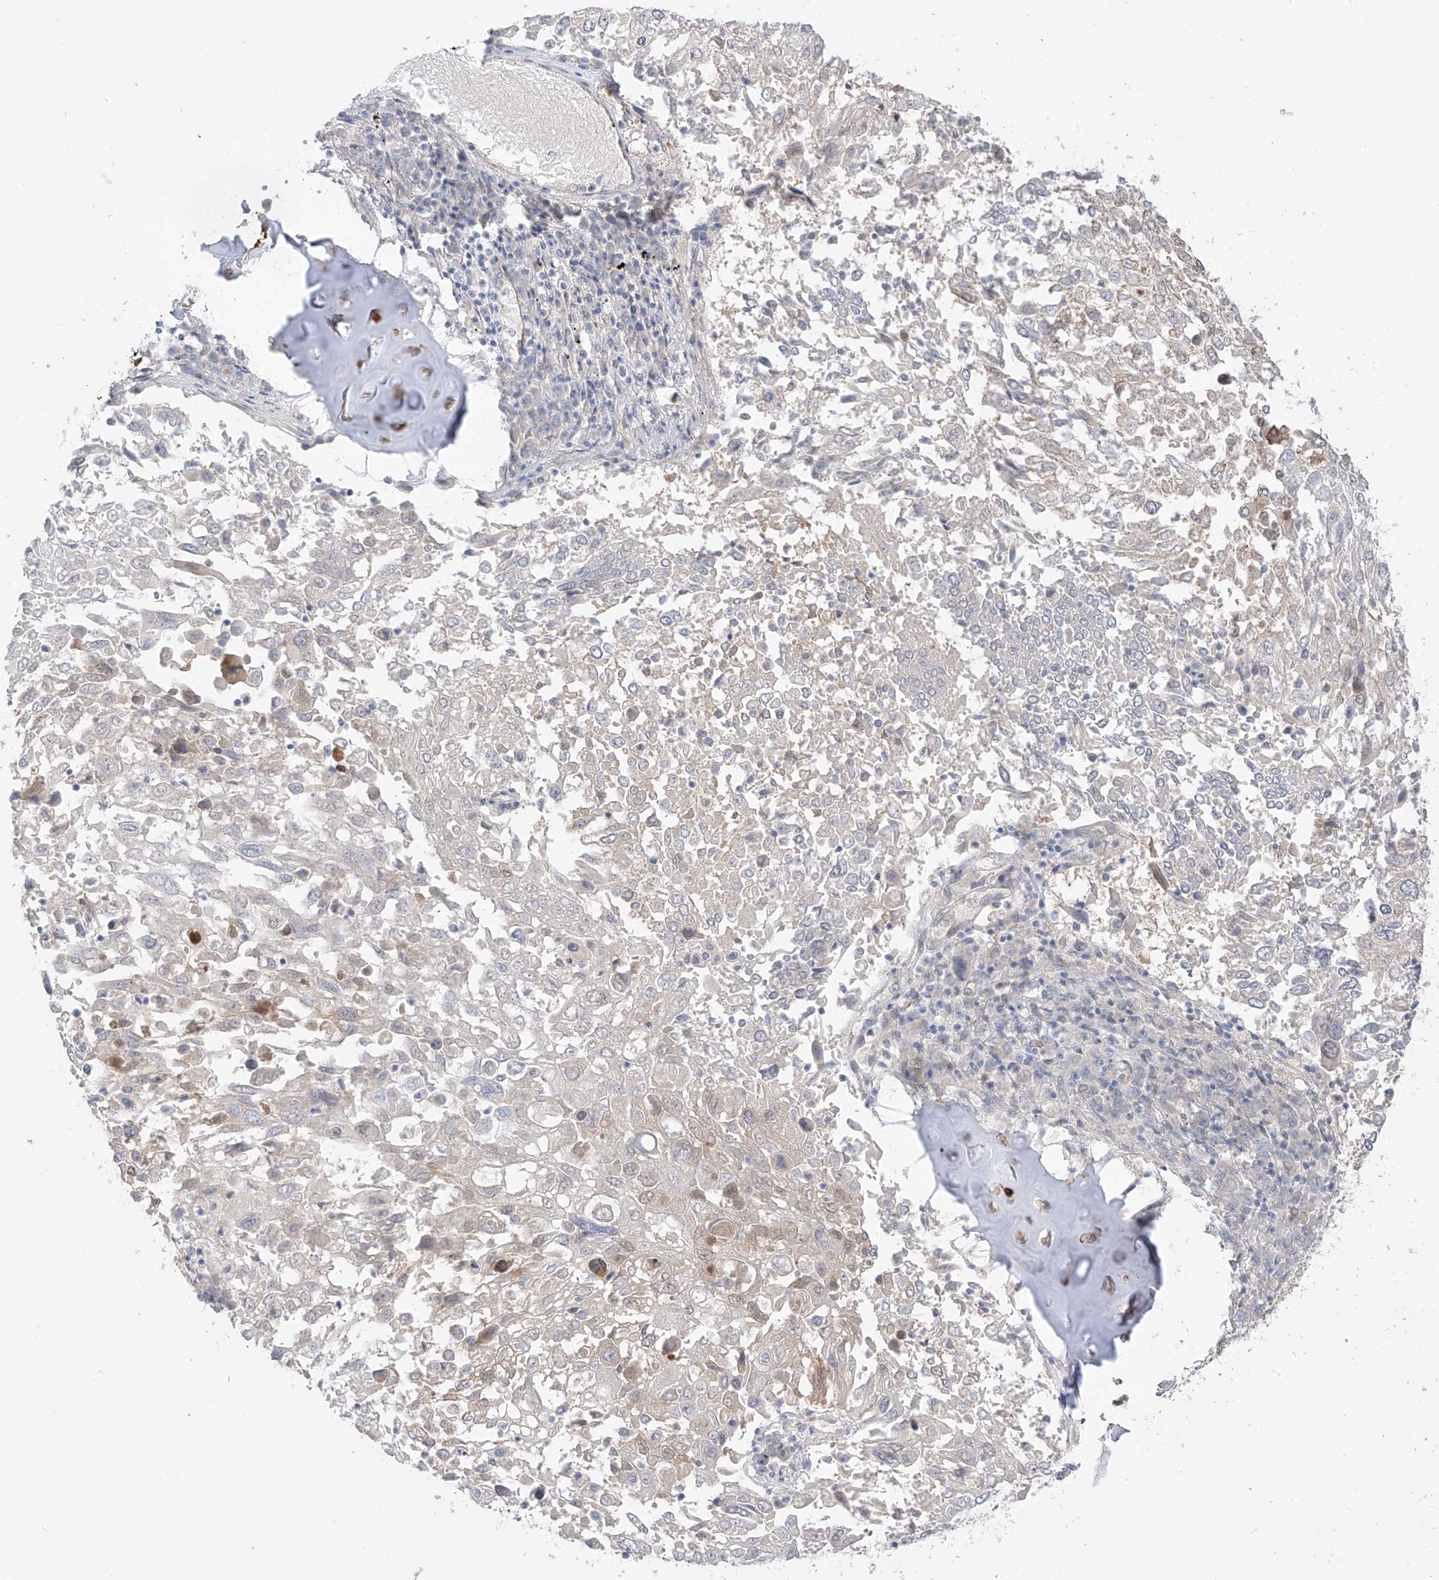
{"staining": {"intensity": "negative", "quantity": "none", "location": "none"}, "tissue": "lung cancer", "cell_type": "Tumor cells", "image_type": "cancer", "snomed": [{"axis": "morphology", "description": "Squamous cell carcinoma, NOS"}, {"axis": "topography", "description": "Lung"}], "caption": "The histopathology image demonstrates no significant staining in tumor cells of squamous cell carcinoma (lung). (DAB IHC, high magnification).", "gene": "EIPR1", "patient": {"sex": "male", "age": 65}}